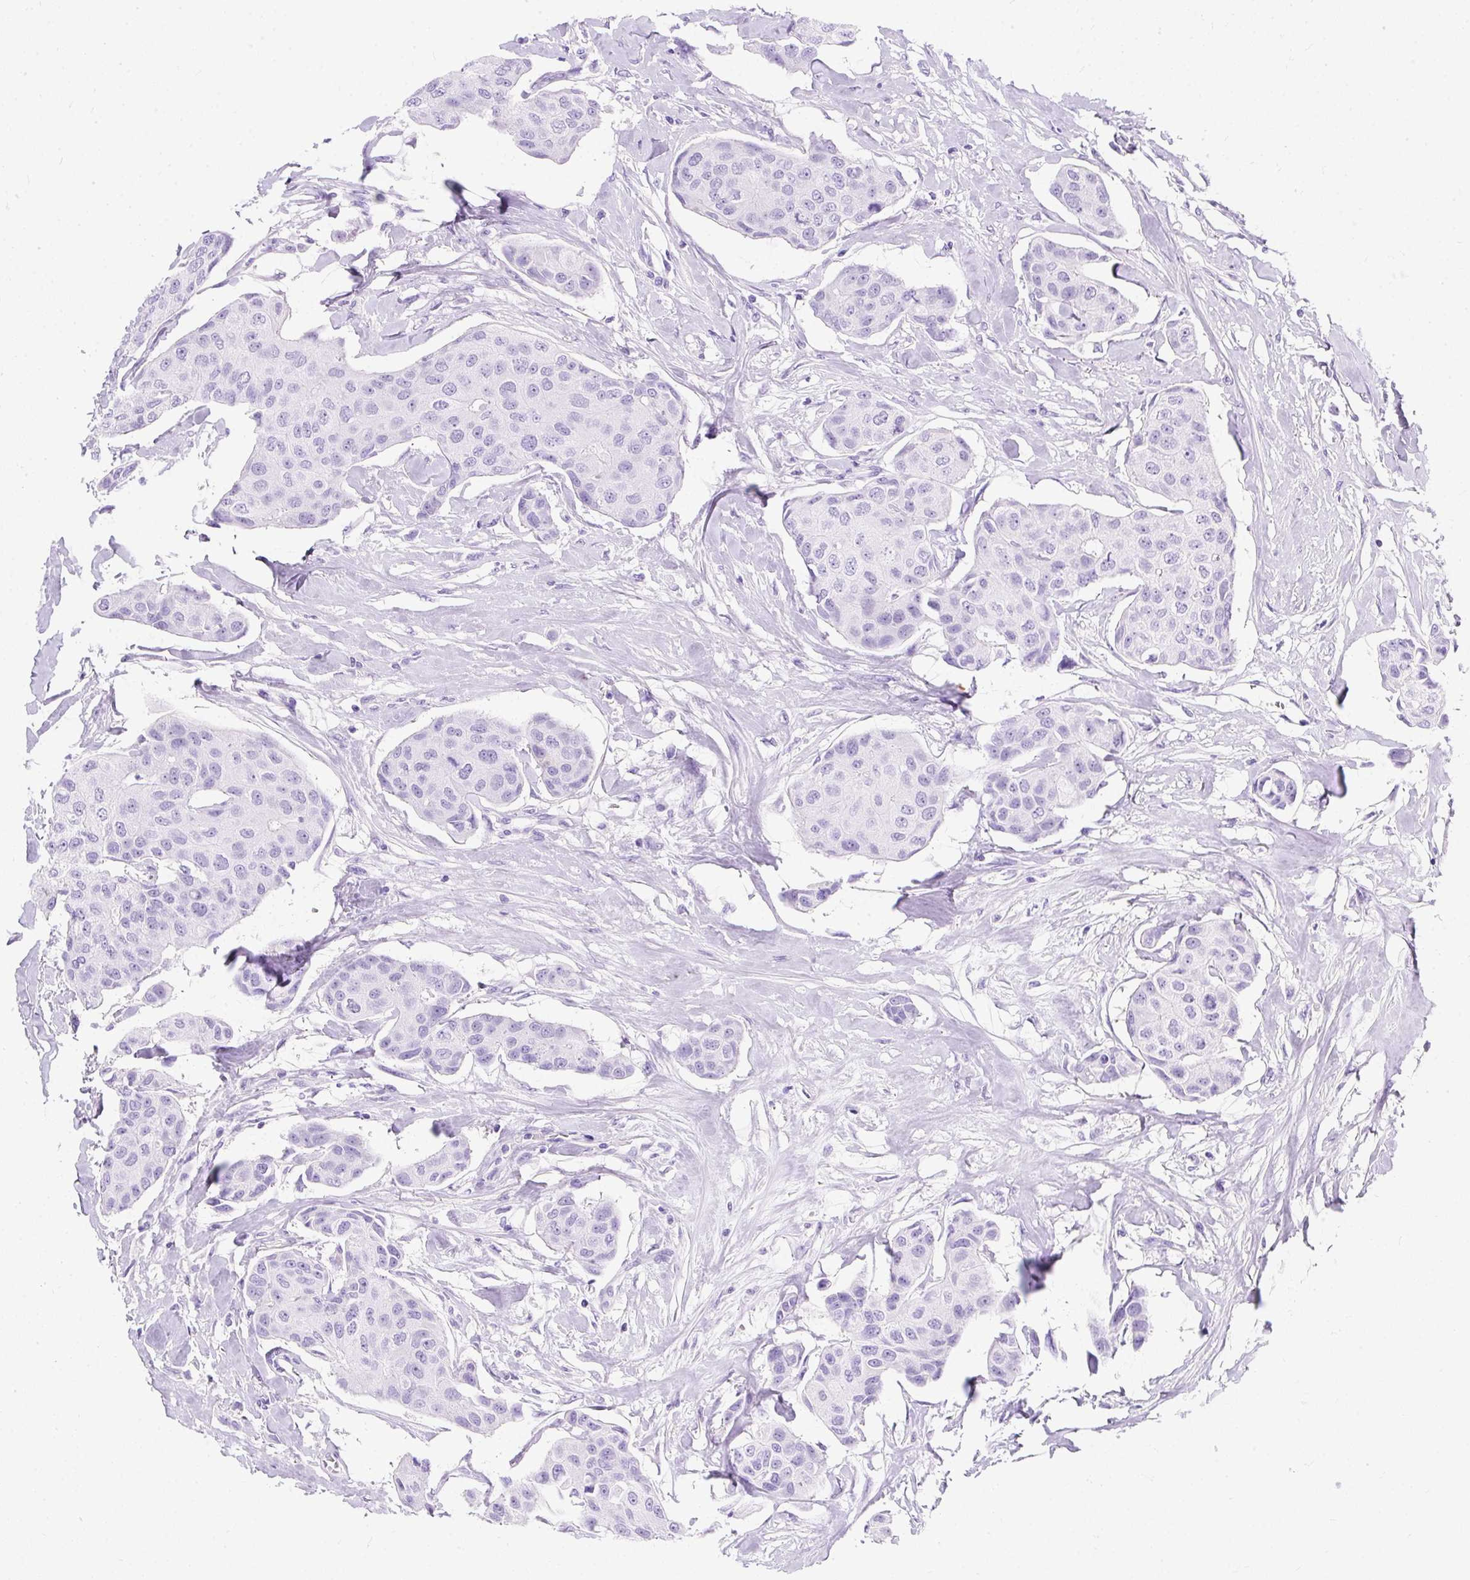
{"staining": {"intensity": "negative", "quantity": "none", "location": "none"}, "tissue": "breast cancer", "cell_type": "Tumor cells", "image_type": "cancer", "snomed": [{"axis": "morphology", "description": "Duct carcinoma"}, {"axis": "topography", "description": "Breast"}, {"axis": "topography", "description": "Lymph node"}], "caption": "This photomicrograph is of breast intraductal carcinoma stained with immunohistochemistry to label a protein in brown with the nuclei are counter-stained blue. There is no staining in tumor cells.", "gene": "PVALB", "patient": {"sex": "female", "age": 80}}